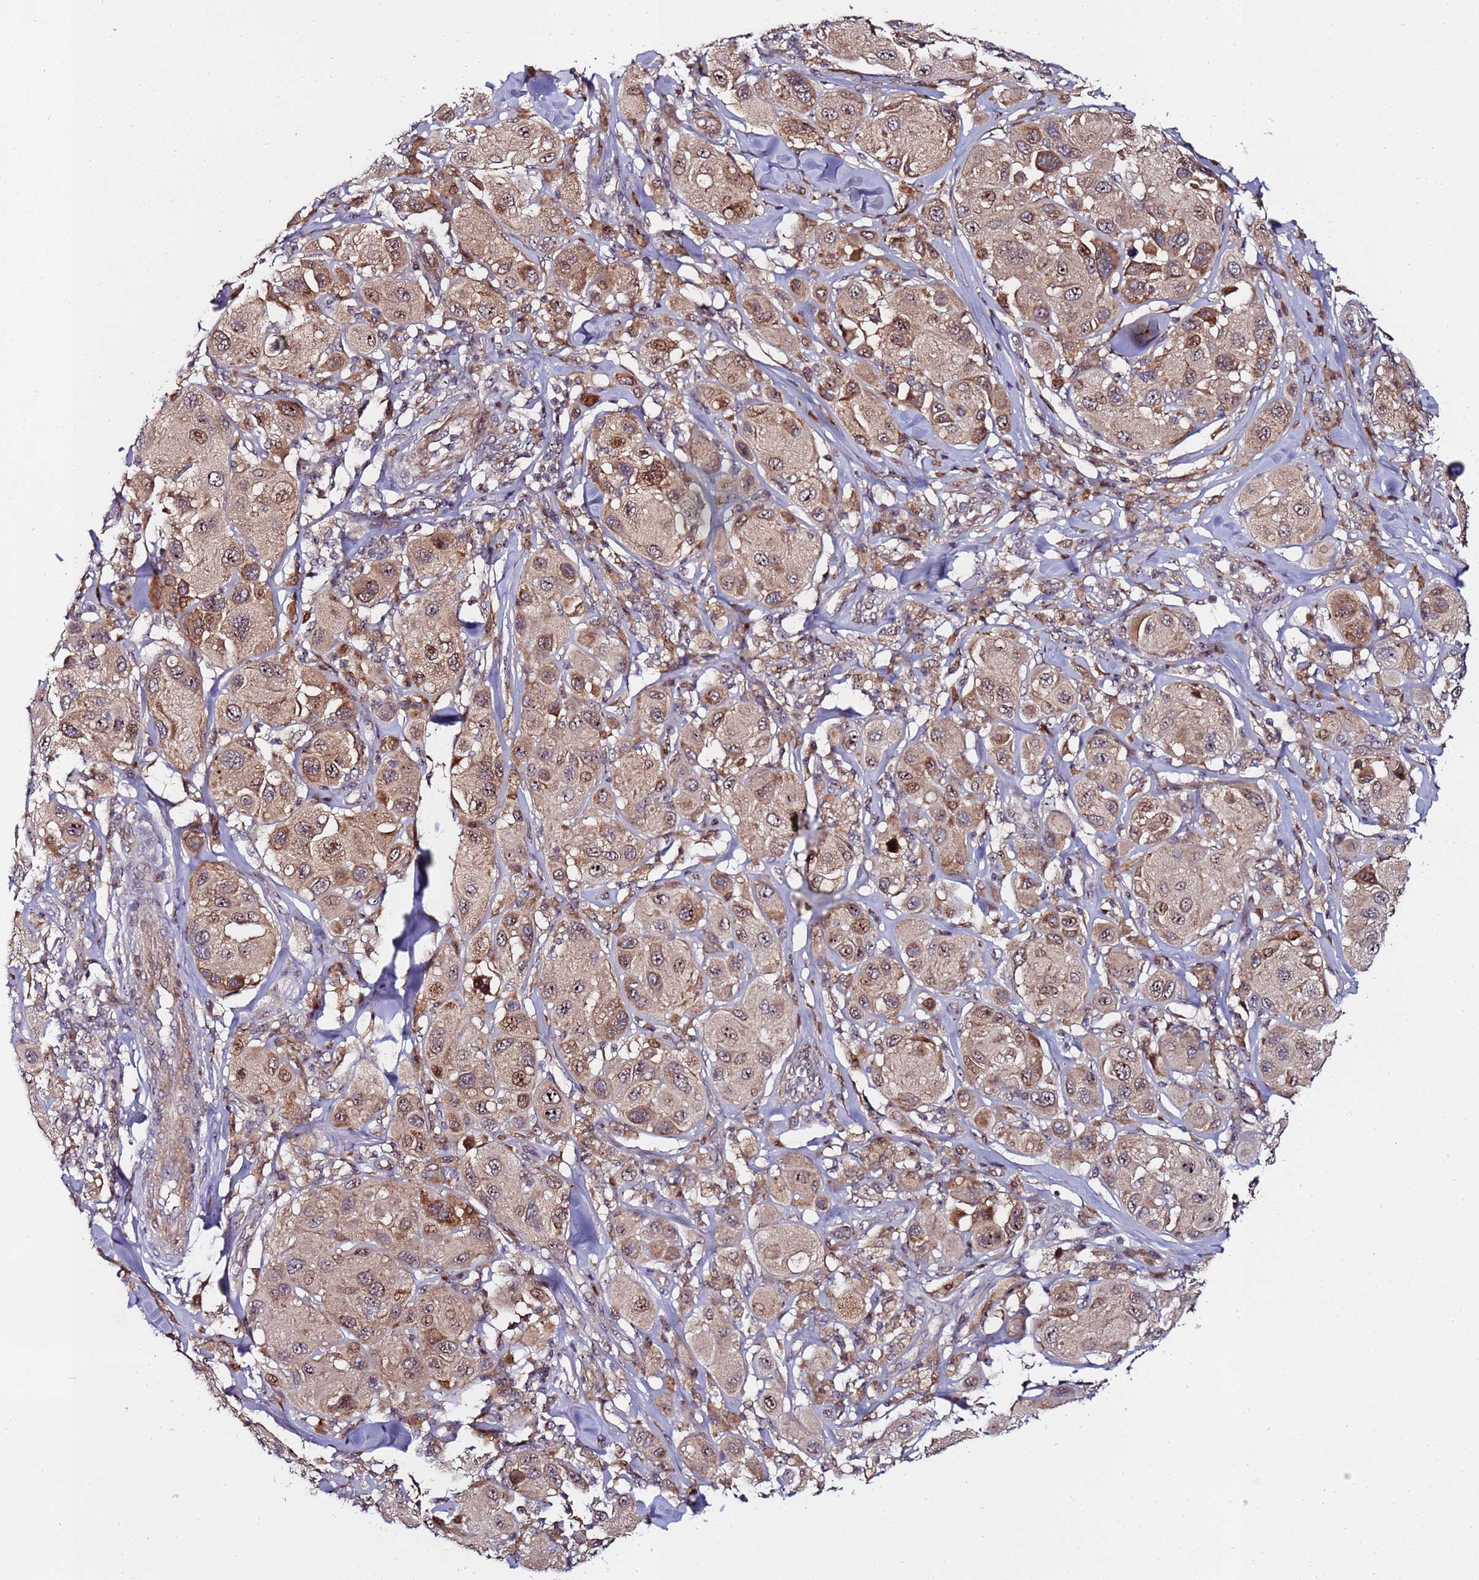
{"staining": {"intensity": "moderate", "quantity": ">75%", "location": "cytoplasmic/membranous,nuclear"}, "tissue": "melanoma", "cell_type": "Tumor cells", "image_type": "cancer", "snomed": [{"axis": "morphology", "description": "Malignant melanoma, Metastatic site"}, {"axis": "topography", "description": "Skin"}], "caption": "A brown stain shows moderate cytoplasmic/membranous and nuclear staining of a protein in human malignant melanoma (metastatic site) tumor cells.", "gene": "KRI1", "patient": {"sex": "male", "age": 41}}